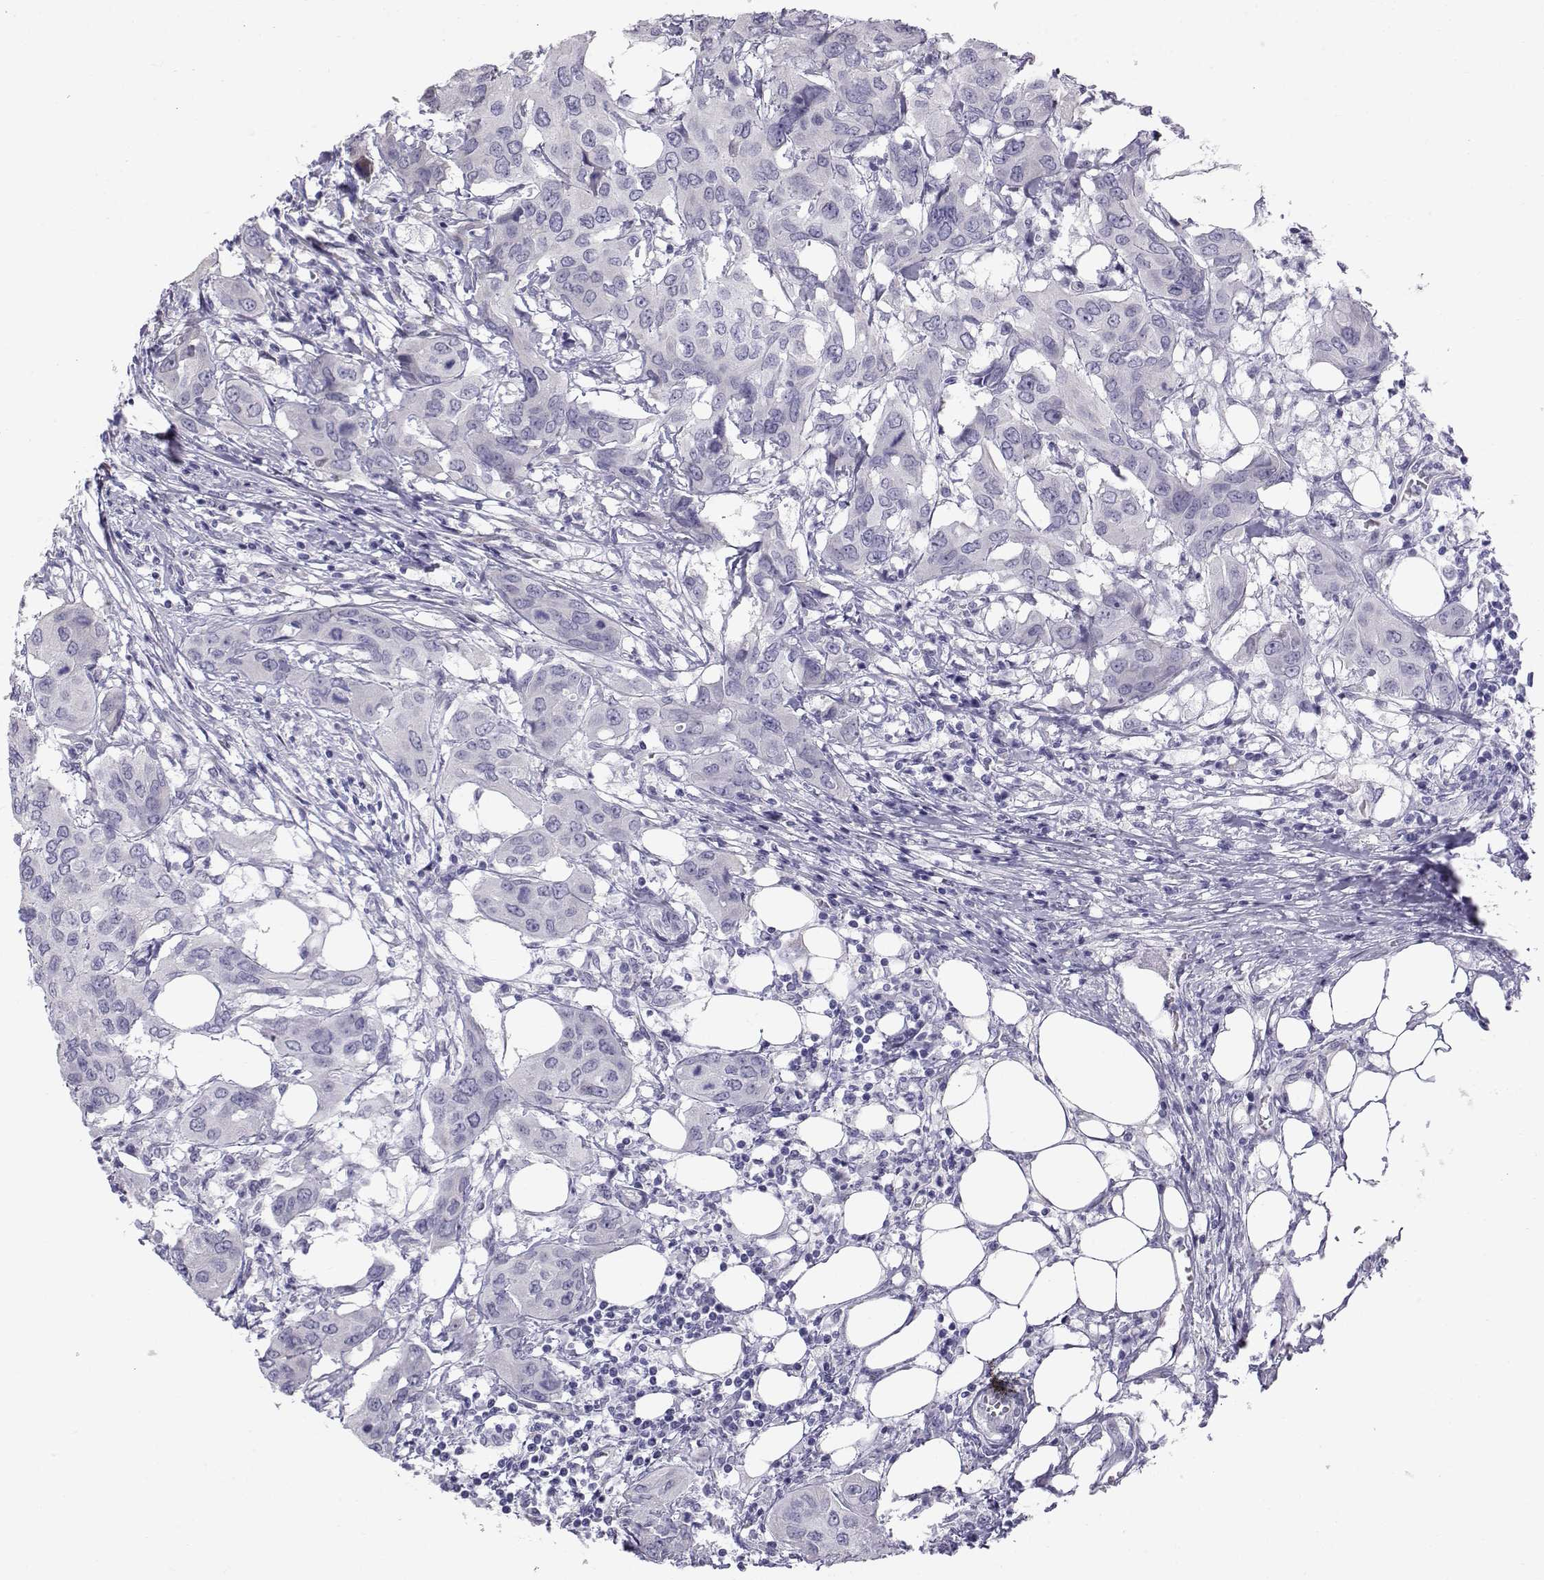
{"staining": {"intensity": "negative", "quantity": "none", "location": "none"}, "tissue": "urothelial cancer", "cell_type": "Tumor cells", "image_type": "cancer", "snomed": [{"axis": "morphology", "description": "Urothelial carcinoma, NOS"}, {"axis": "morphology", "description": "Urothelial carcinoma, High grade"}, {"axis": "topography", "description": "Urinary bladder"}], "caption": "This is a photomicrograph of IHC staining of urothelial cancer, which shows no positivity in tumor cells.", "gene": "RNASE12", "patient": {"sex": "male", "age": 63}}